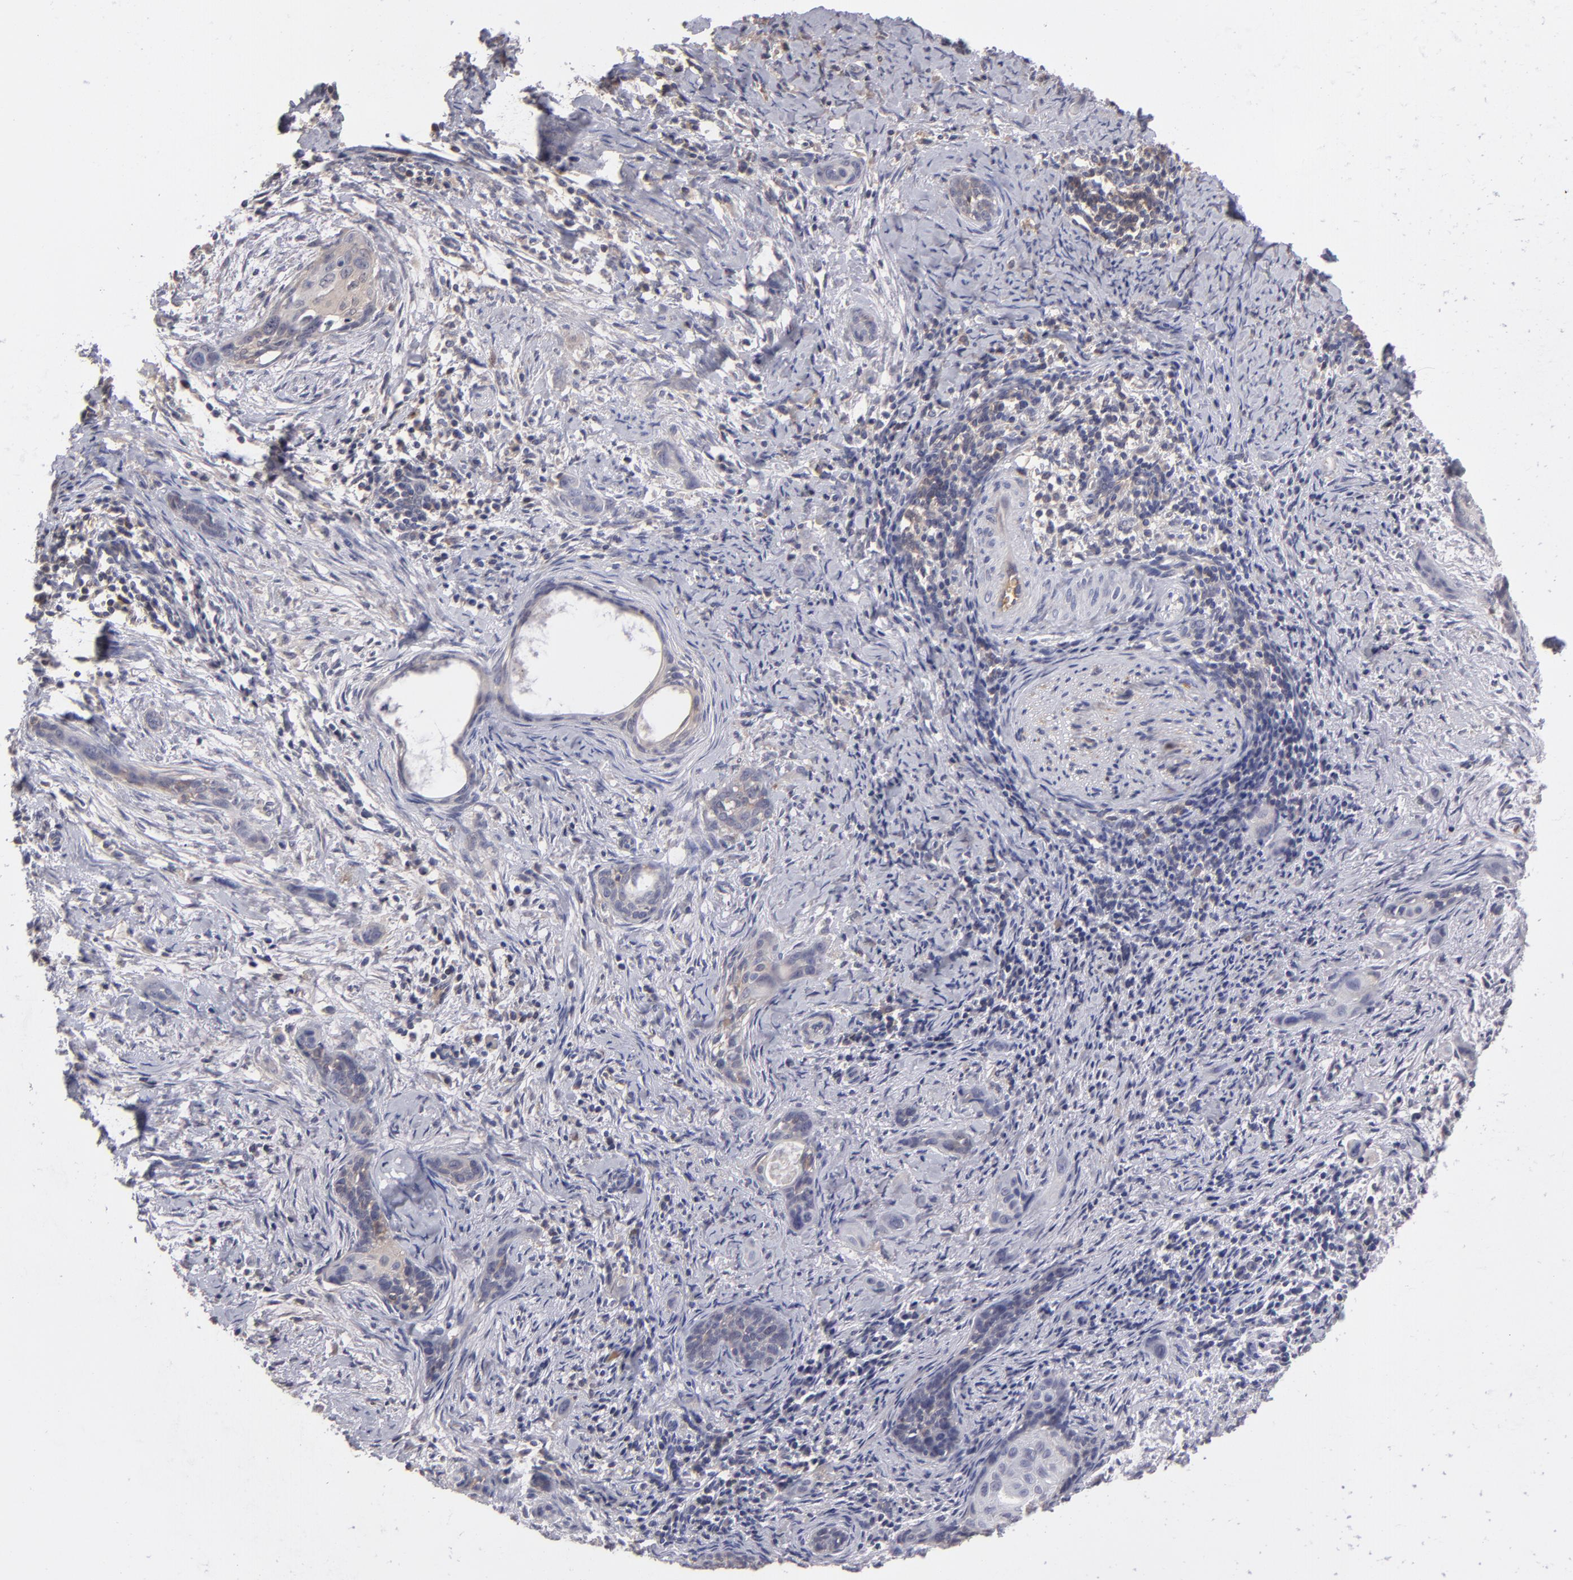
{"staining": {"intensity": "weak", "quantity": "<25%", "location": "cytoplasmic/membranous"}, "tissue": "cervical cancer", "cell_type": "Tumor cells", "image_type": "cancer", "snomed": [{"axis": "morphology", "description": "Squamous cell carcinoma, NOS"}, {"axis": "topography", "description": "Cervix"}], "caption": "Cervical squamous cell carcinoma was stained to show a protein in brown. There is no significant staining in tumor cells.", "gene": "ITIH4", "patient": {"sex": "female", "age": 33}}